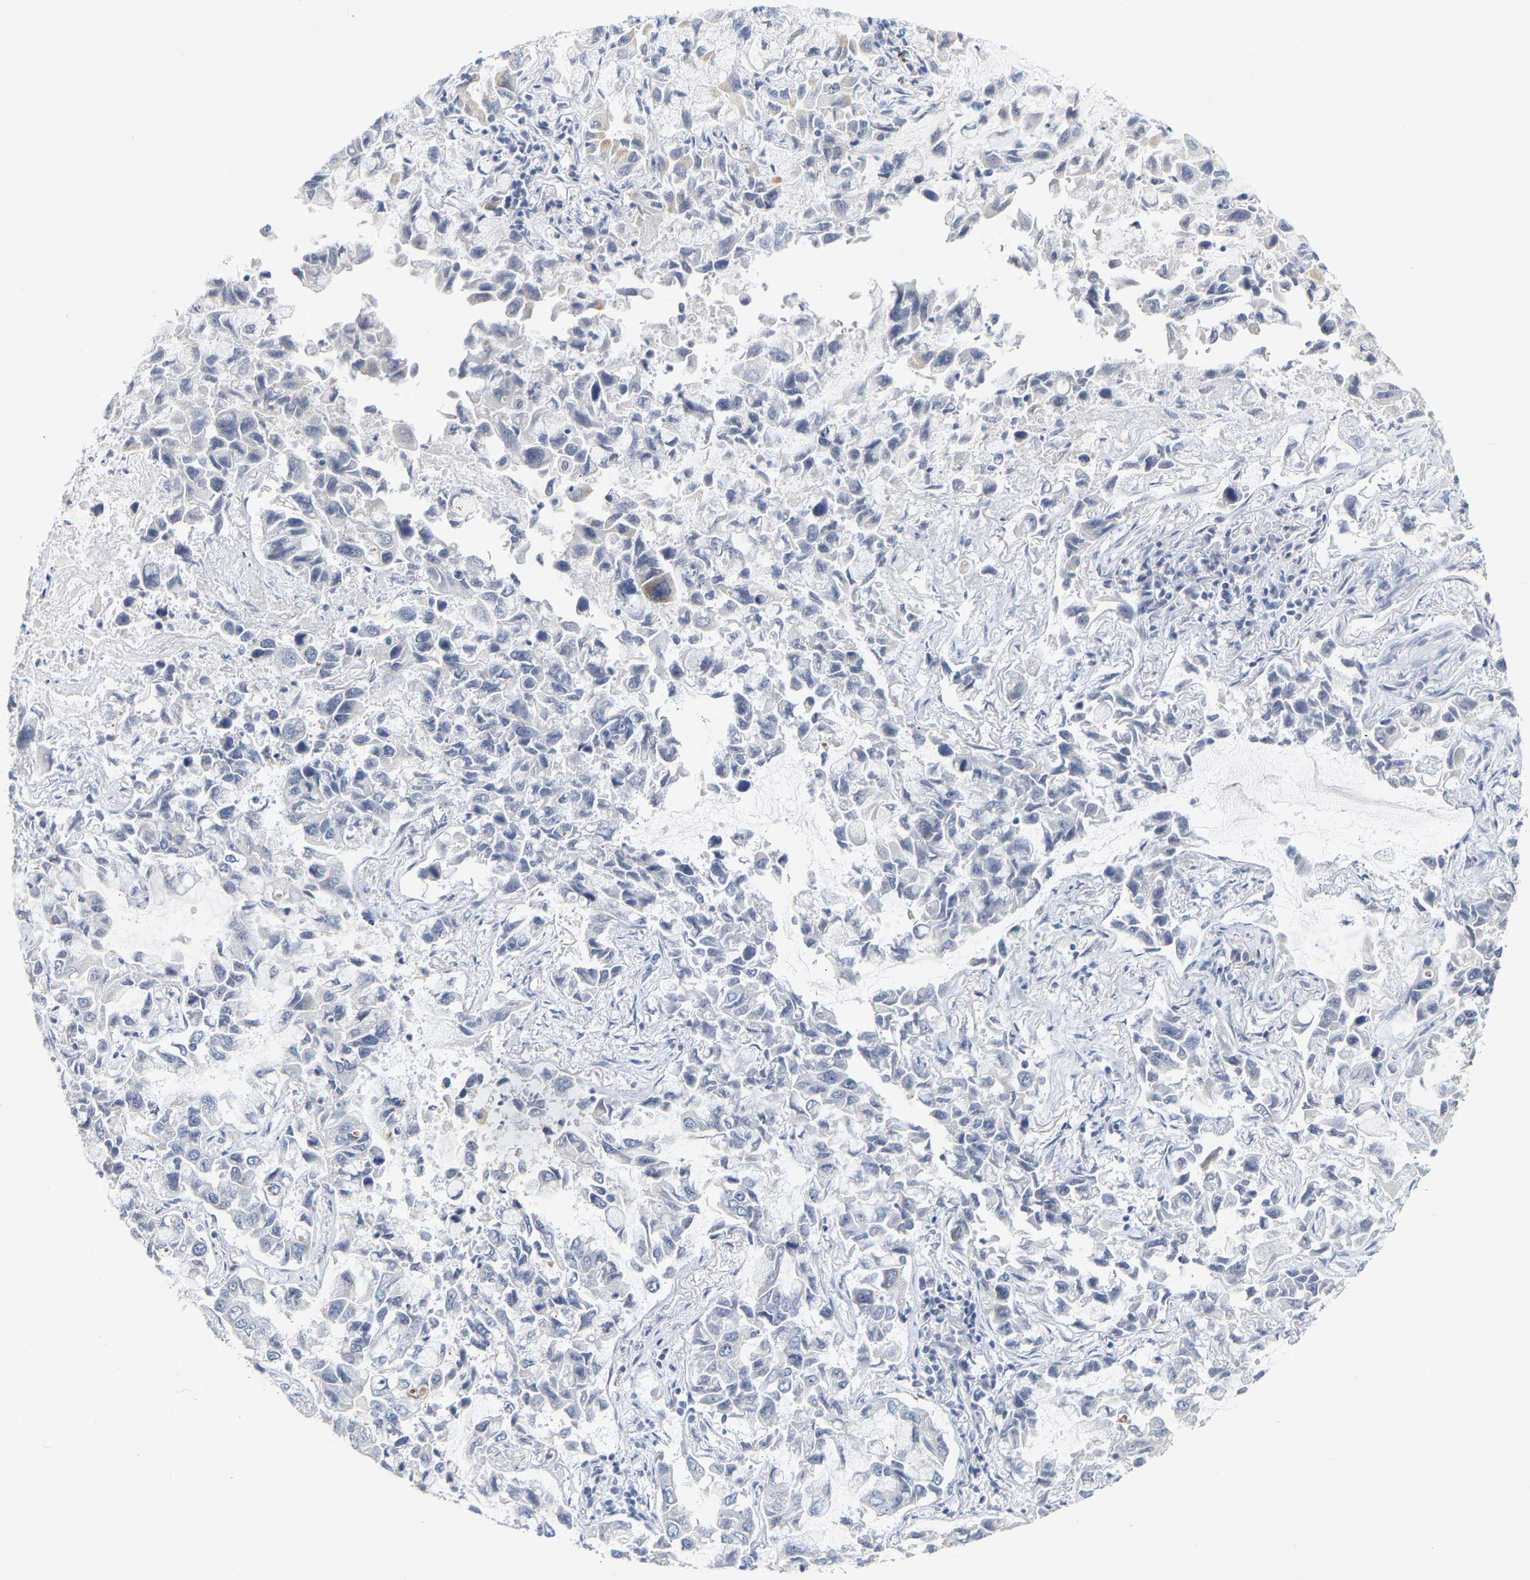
{"staining": {"intensity": "negative", "quantity": "none", "location": "none"}, "tissue": "lung cancer", "cell_type": "Tumor cells", "image_type": "cancer", "snomed": [{"axis": "morphology", "description": "Adenocarcinoma, NOS"}, {"axis": "topography", "description": "Lung"}], "caption": "Histopathology image shows no protein positivity in tumor cells of lung cancer (adenocarcinoma) tissue.", "gene": "KRT76", "patient": {"sex": "male", "age": 64}}